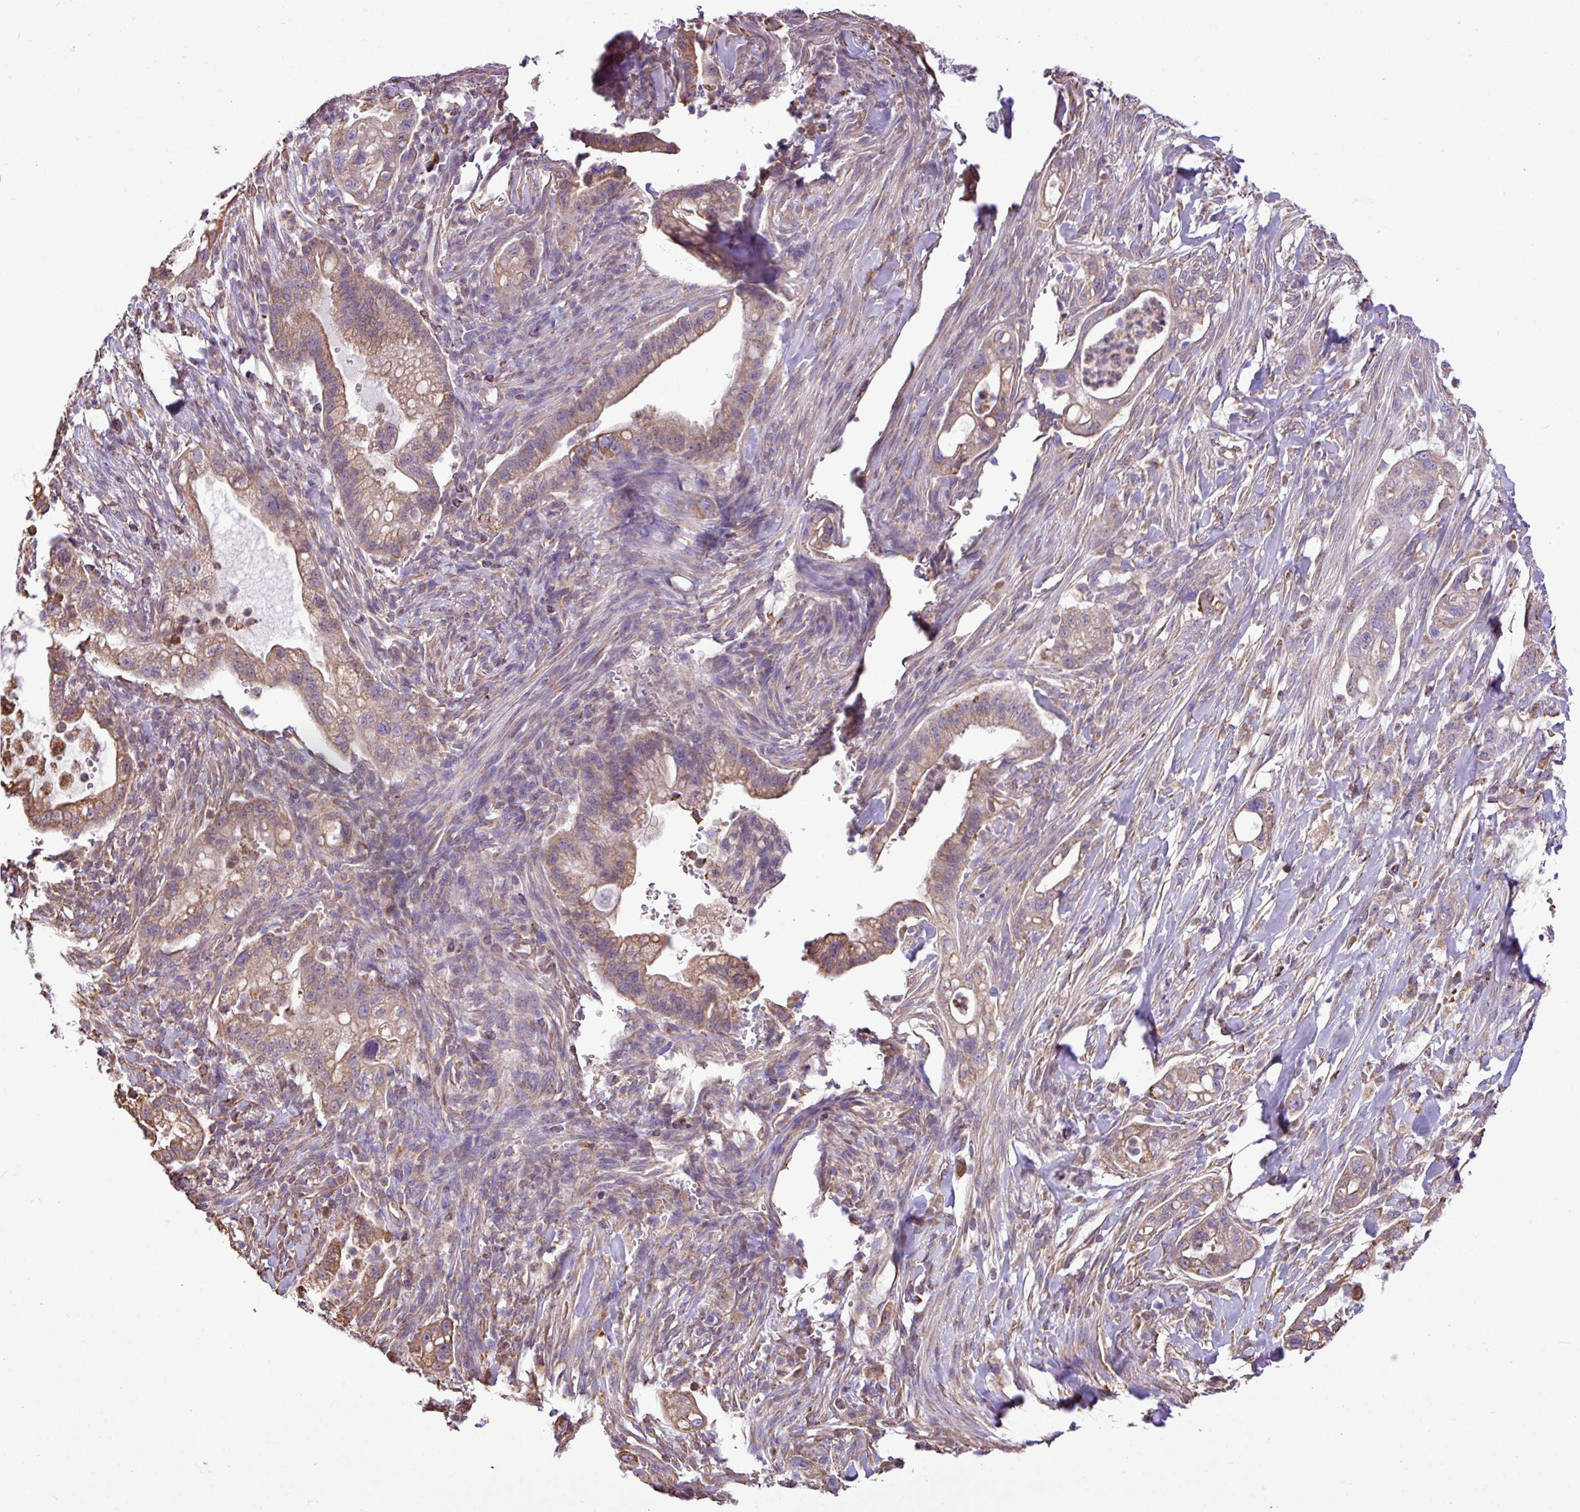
{"staining": {"intensity": "moderate", "quantity": "25%-75%", "location": "cytoplasmic/membranous"}, "tissue": "pancreatic cancer", "cell_type": "Tumor cells", "image_type": "cancer", "snomed": [{"axis": "morphology", "description": "Adenocarcinoma, NOS"}, {"axis": "topography", "description": "Pancreas"}], "caption": "The photomicrograph shows a brown stain indicating the presence of a protein in the cytoplasmic/membranous of tumor cells in pancreatic cancer (adenocarcinoma). (IHC, brightfield microscopy, high magnification).", "gene": "ZSCAN5A", "patient": {"sex": "male", "age": 44}}